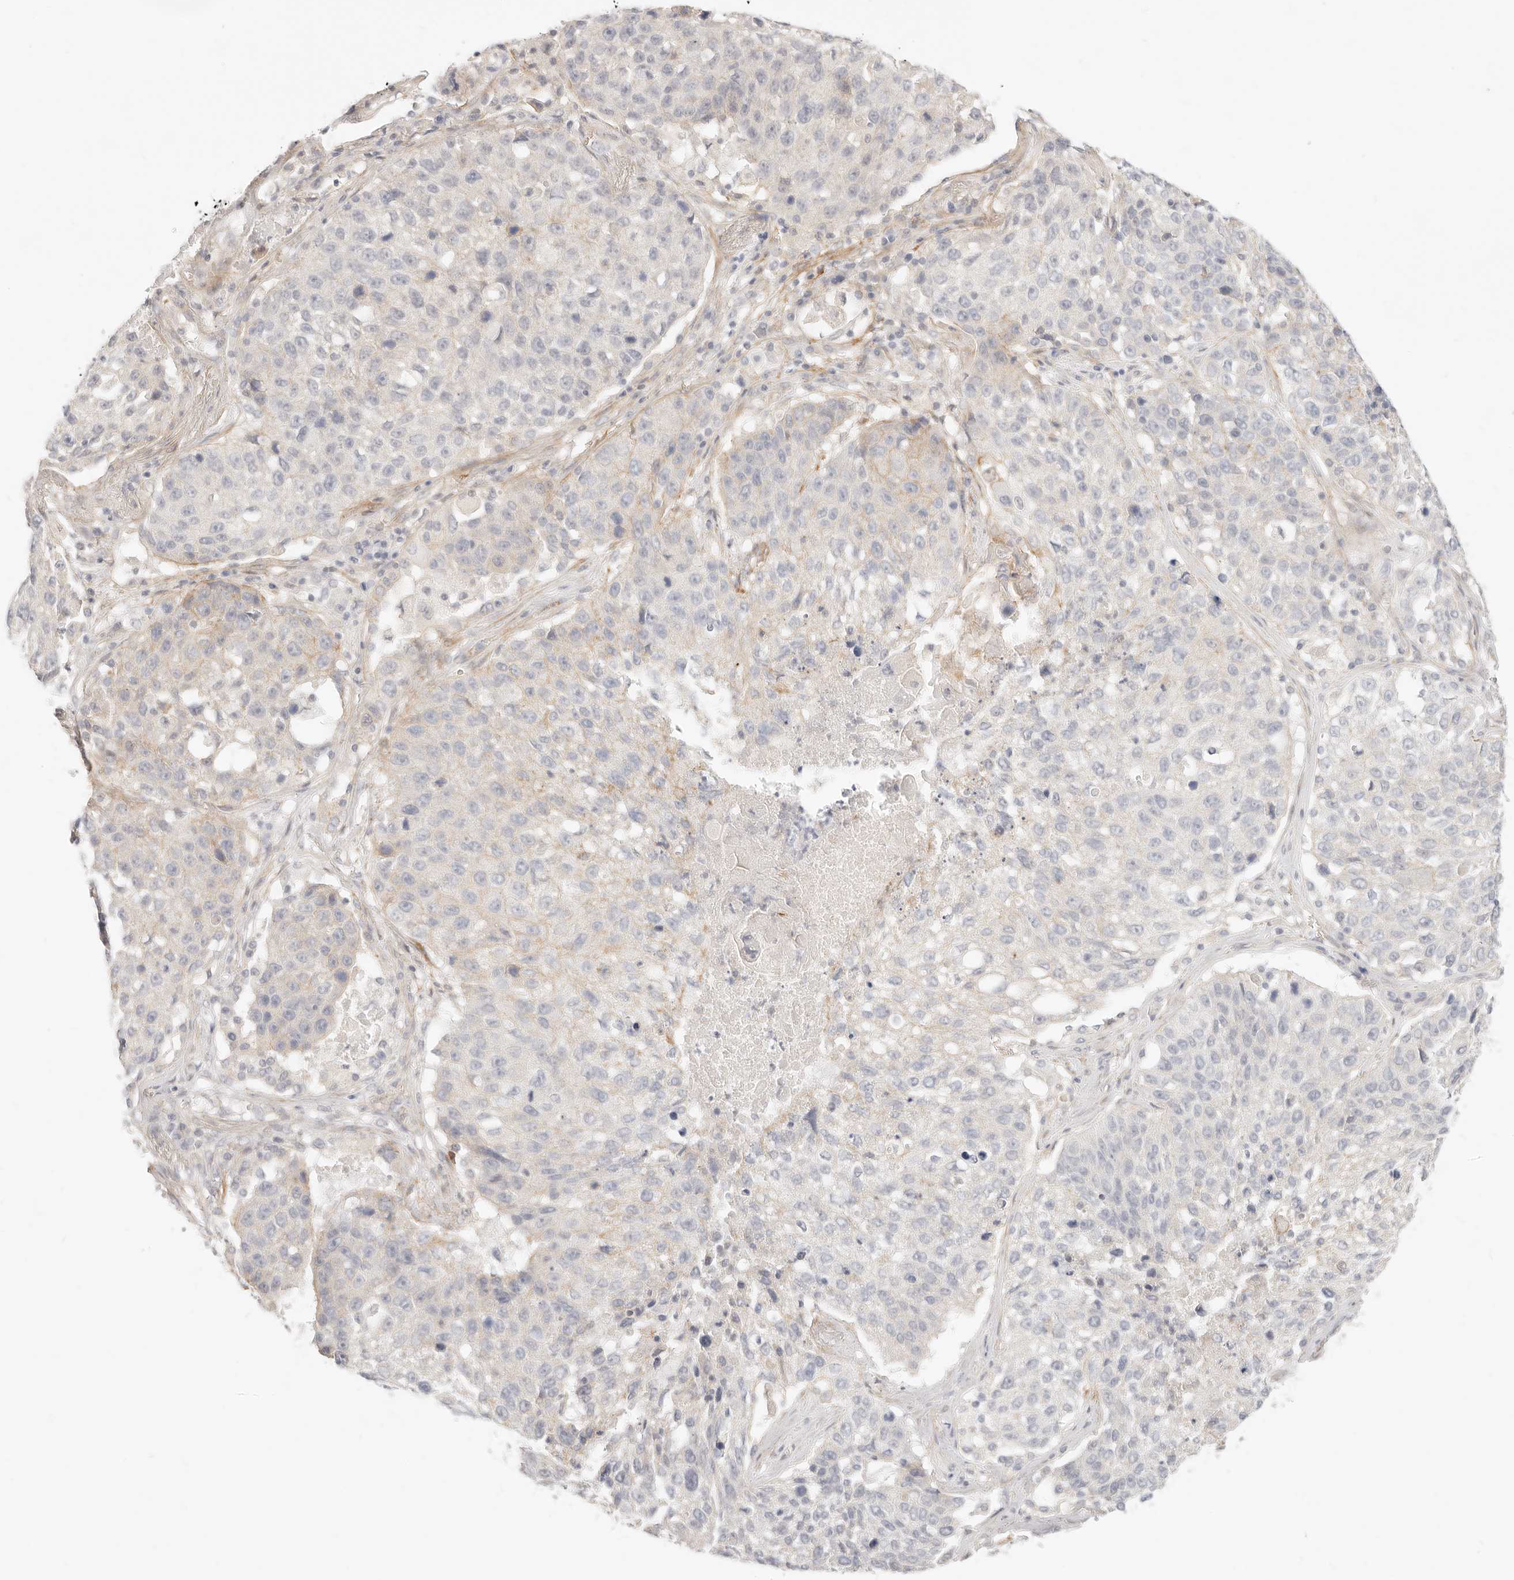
{"staining": {"intensity": "weak", "quantity": "<25%", "location": "cytoplasmic/membranous"}, "tissue": "lung cancer", "cell_type": "Tumor cells", "image_type": "cancer", "snomed": [{"axis": "morphology", "description": "Squamous cell carcinoma, NOS"}, {"axis": "topography", "description": "Lung"}], "caption": "An immunohistochemistry (IHC) photomicrograph of lung squamous cell carcinoma is shown. There is no staining in tumor cells of lung squamous cell carcinoma.", "gene": "UBXN10", "patient": {"sex": "male", "age": 61}}